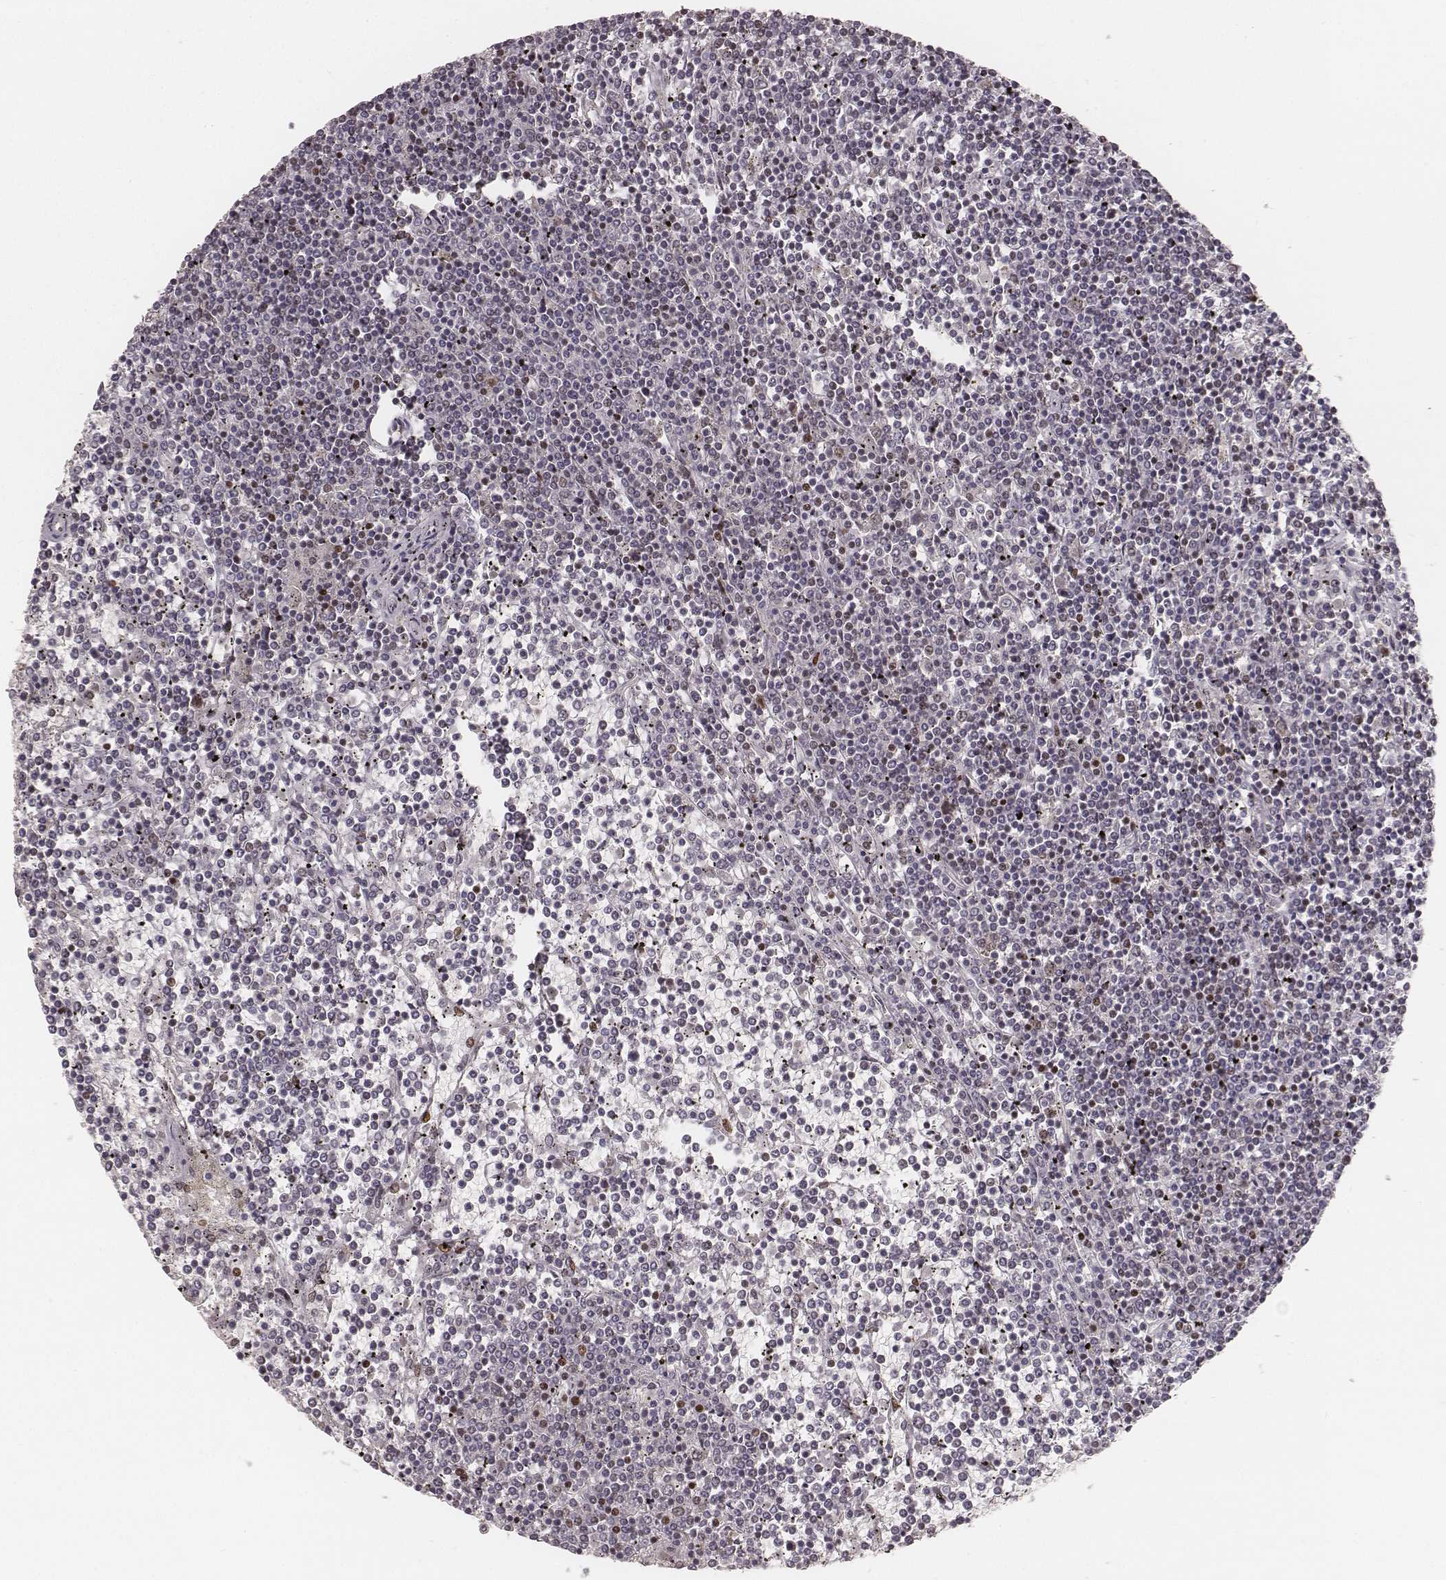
{"staining": {"intensity": "negative", "quantity": "none", "location": "none"}, "tissue": "lymphoma", "cell_type": "Tumor cells", "image_type": "cancer", "snomed": [{"axis": "morphology", "description": "Malignant lymphoma, non-Hodgkin's type, Low grade"}, {"axis": "topography", "description": "Spleen"}], "caption": "Image shows no significant protein positivity in tumor cells of malignant lymphoma, non-Hodgkin's type (low-grade).", "gene": "HNRNPC", "patient": {"sex": "female", "age": 19}}